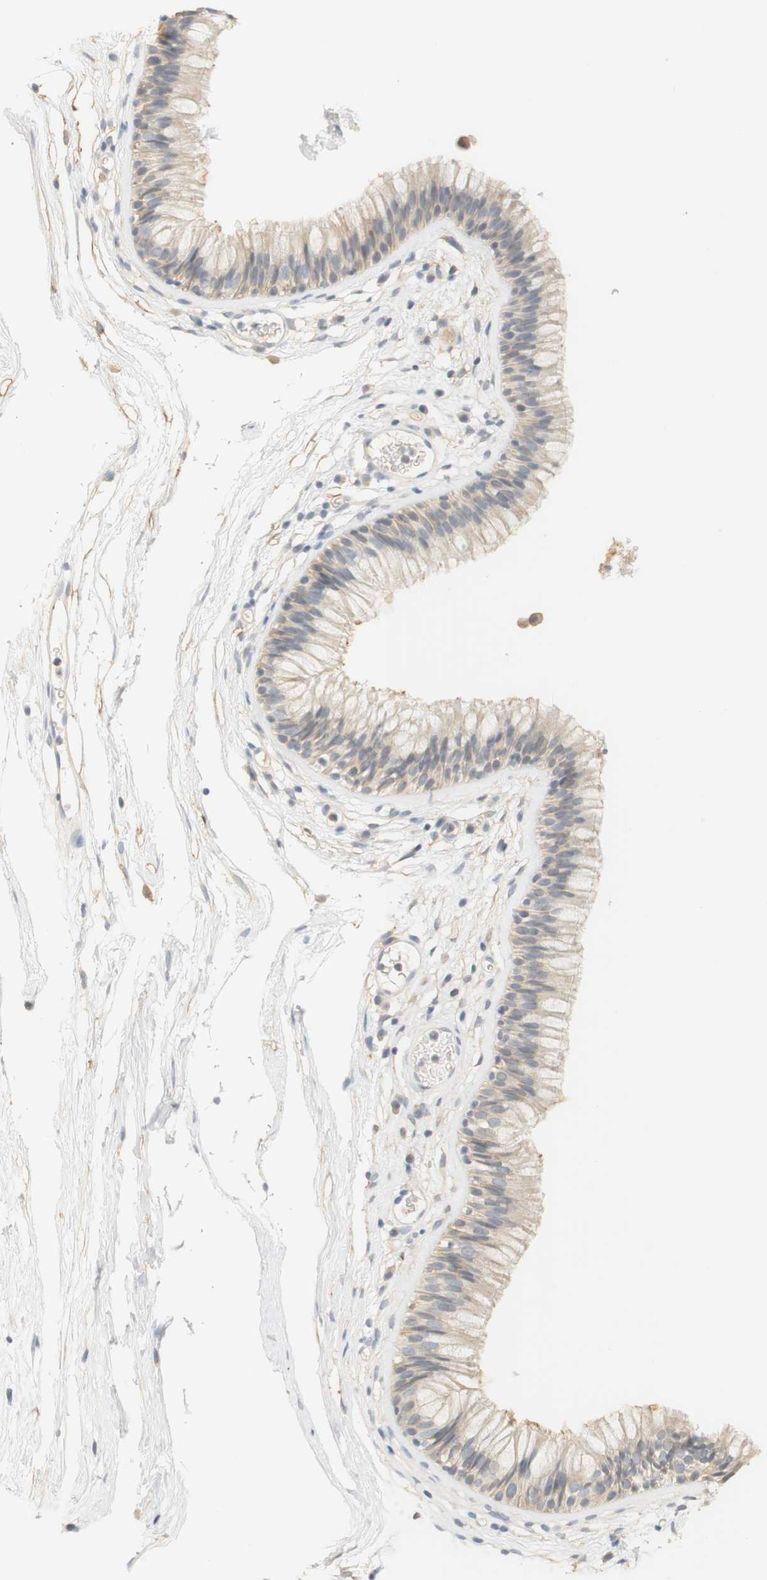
{"staining": {"intensity": "weak", "quantity": "<25%", "location": "cytoplasmic/membranous"}, "tissue": "nasopharynx", "cell_type": "Respiratory epithelial cells", "image_type": "normal", "snomed": [{"axis": "morphology", "description": "Normal tissue, NOS"}, {"axis": "morphology", "description": "Inflammation, NOS"}, {"axis": "topography", "description": "Nasopharynx"}], "caption": "DAB (3,3'-diaminobenzidine) immunohistochemical staining of normal nasopharynx displays no significant staining in respiratory epithelial cells.", "gene": "RTN3", "patient": {"sex": "male", "age": 48}}